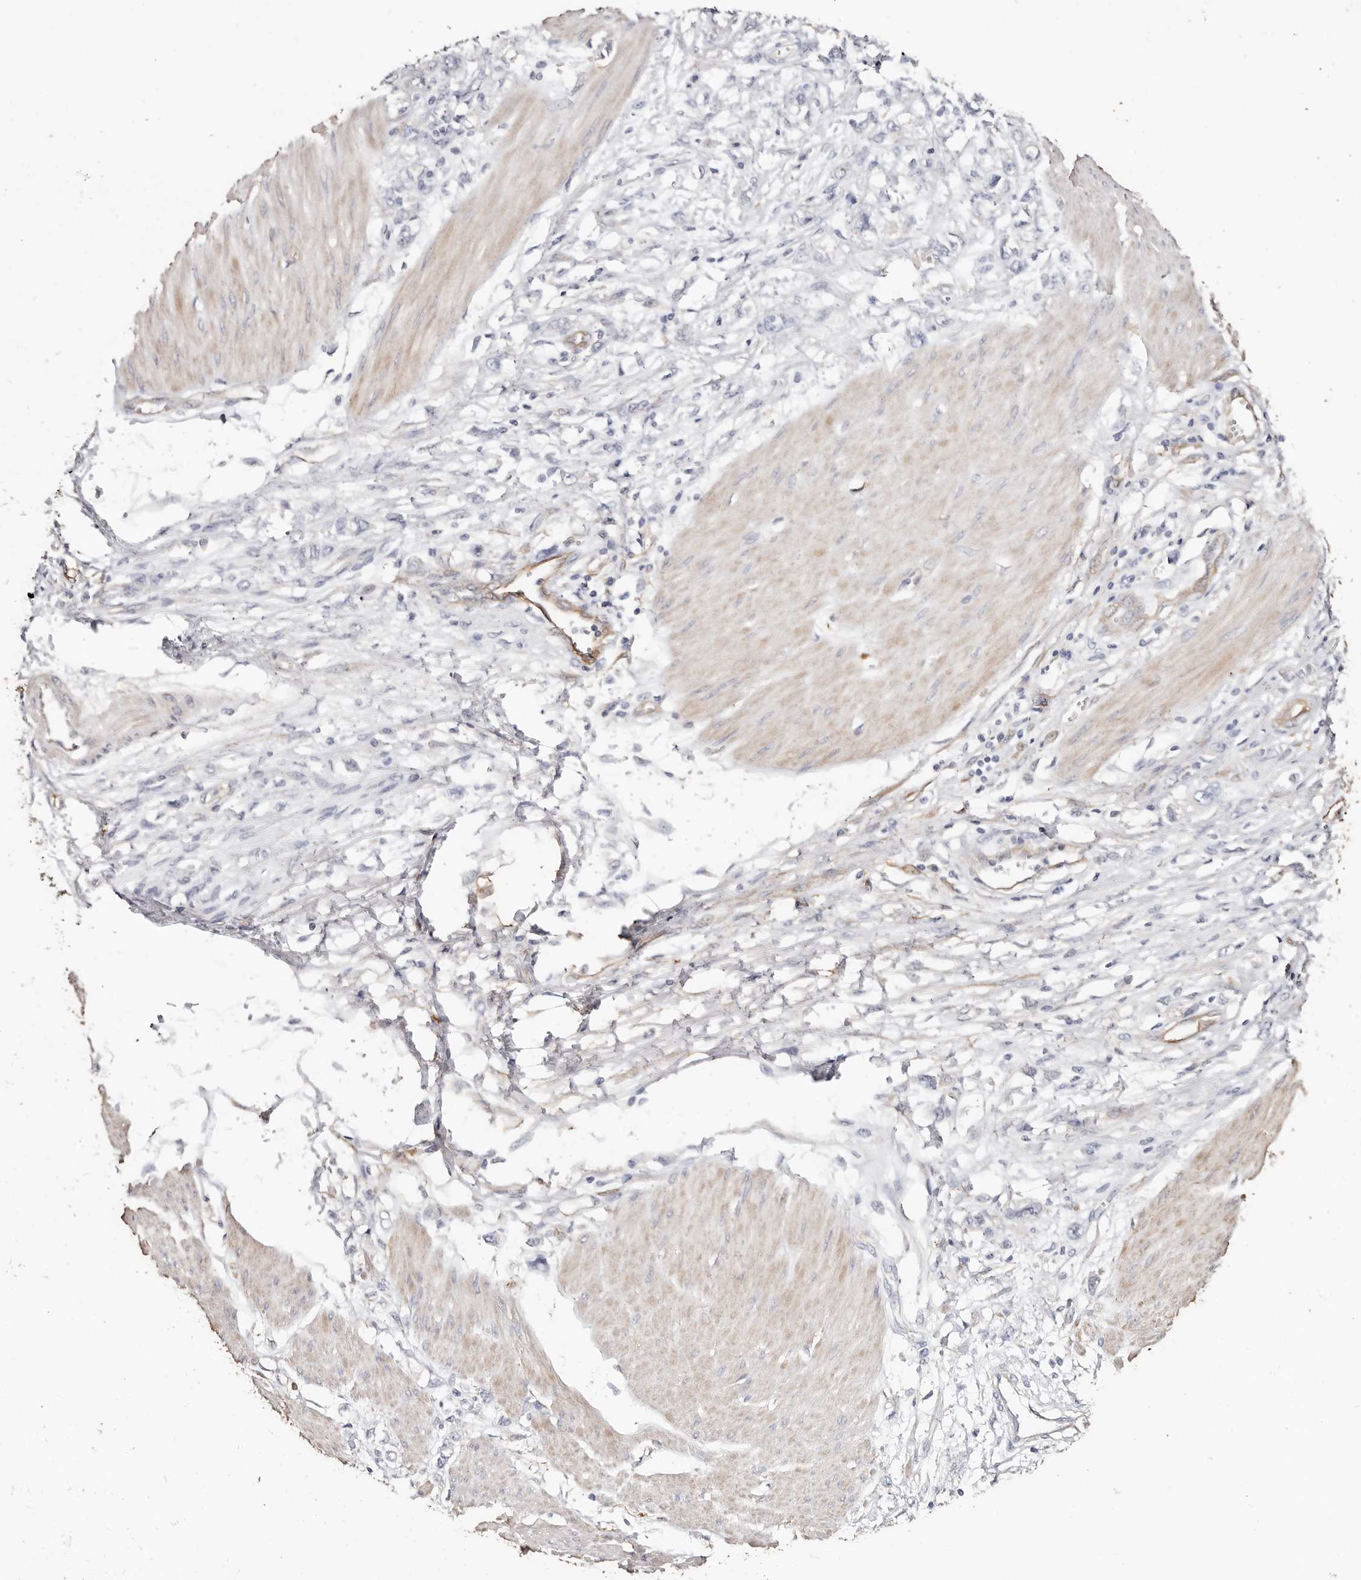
{"staining": {"intensity": "negative", "quantity": "none", "location": "none"}, "tissue": "stomach cancer", "cell_type": "Tumor cells", "image_type": "cancer", "snomed": [{"axis": "morphology", "description": "Adenocarcinoma, NOS"}, {"axis": "topography", "description": "Stomach"}], "caption": "High power microscopy photomicrograph of an immunohistochemistry (IHC) photomicrograph of stomach cancer (adenocarcinoma), revealing no significant positivity in tumor cells.", "gene": "TGM2", "patient": {"sex": "female", "age": 76}}